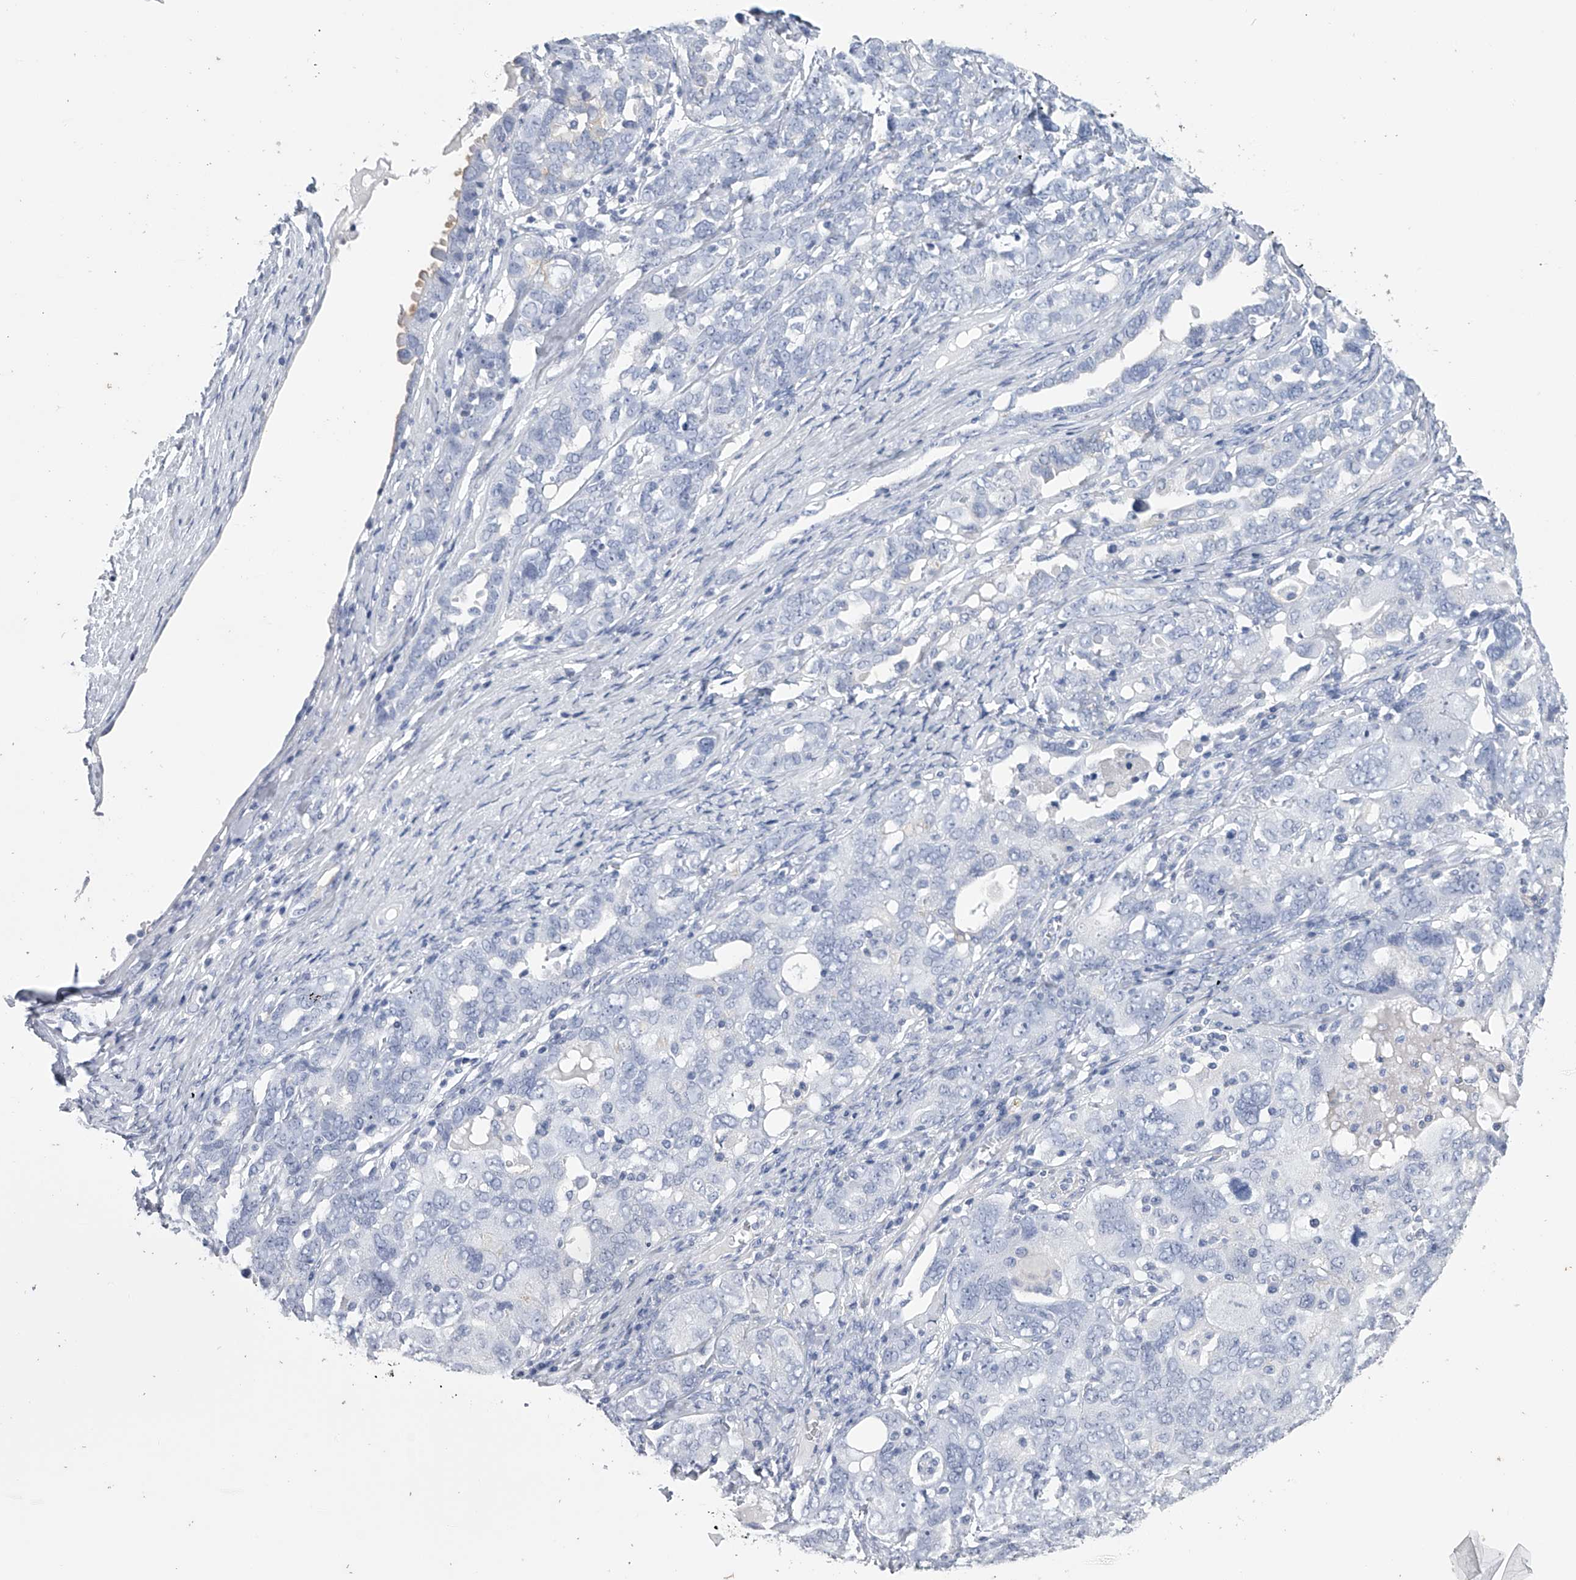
{"staining": {"intensity": "negative", "quantity": "none", "location": "none"}, "tissue": "ovarian cancer", "cell_type": "Tumor cells", "image_type": "cancer", "snomed": [{"axis": "morphology", "description": "Carcinoma, endometroid"}, {"axis": "topography", "description": "Ovary"}], "caption": "Immunohistochemistry (IHC) histopathology image of neoplastic tissue: endometroid carcinoma (ovarian) stained with DAB reveals no significant protein staining in tumor cells. (Brightfield microscopy of DAB immunohistochemistry at high magnification).", "gene": "TASP1", "patient": {"sex": "female", "age": 62}}